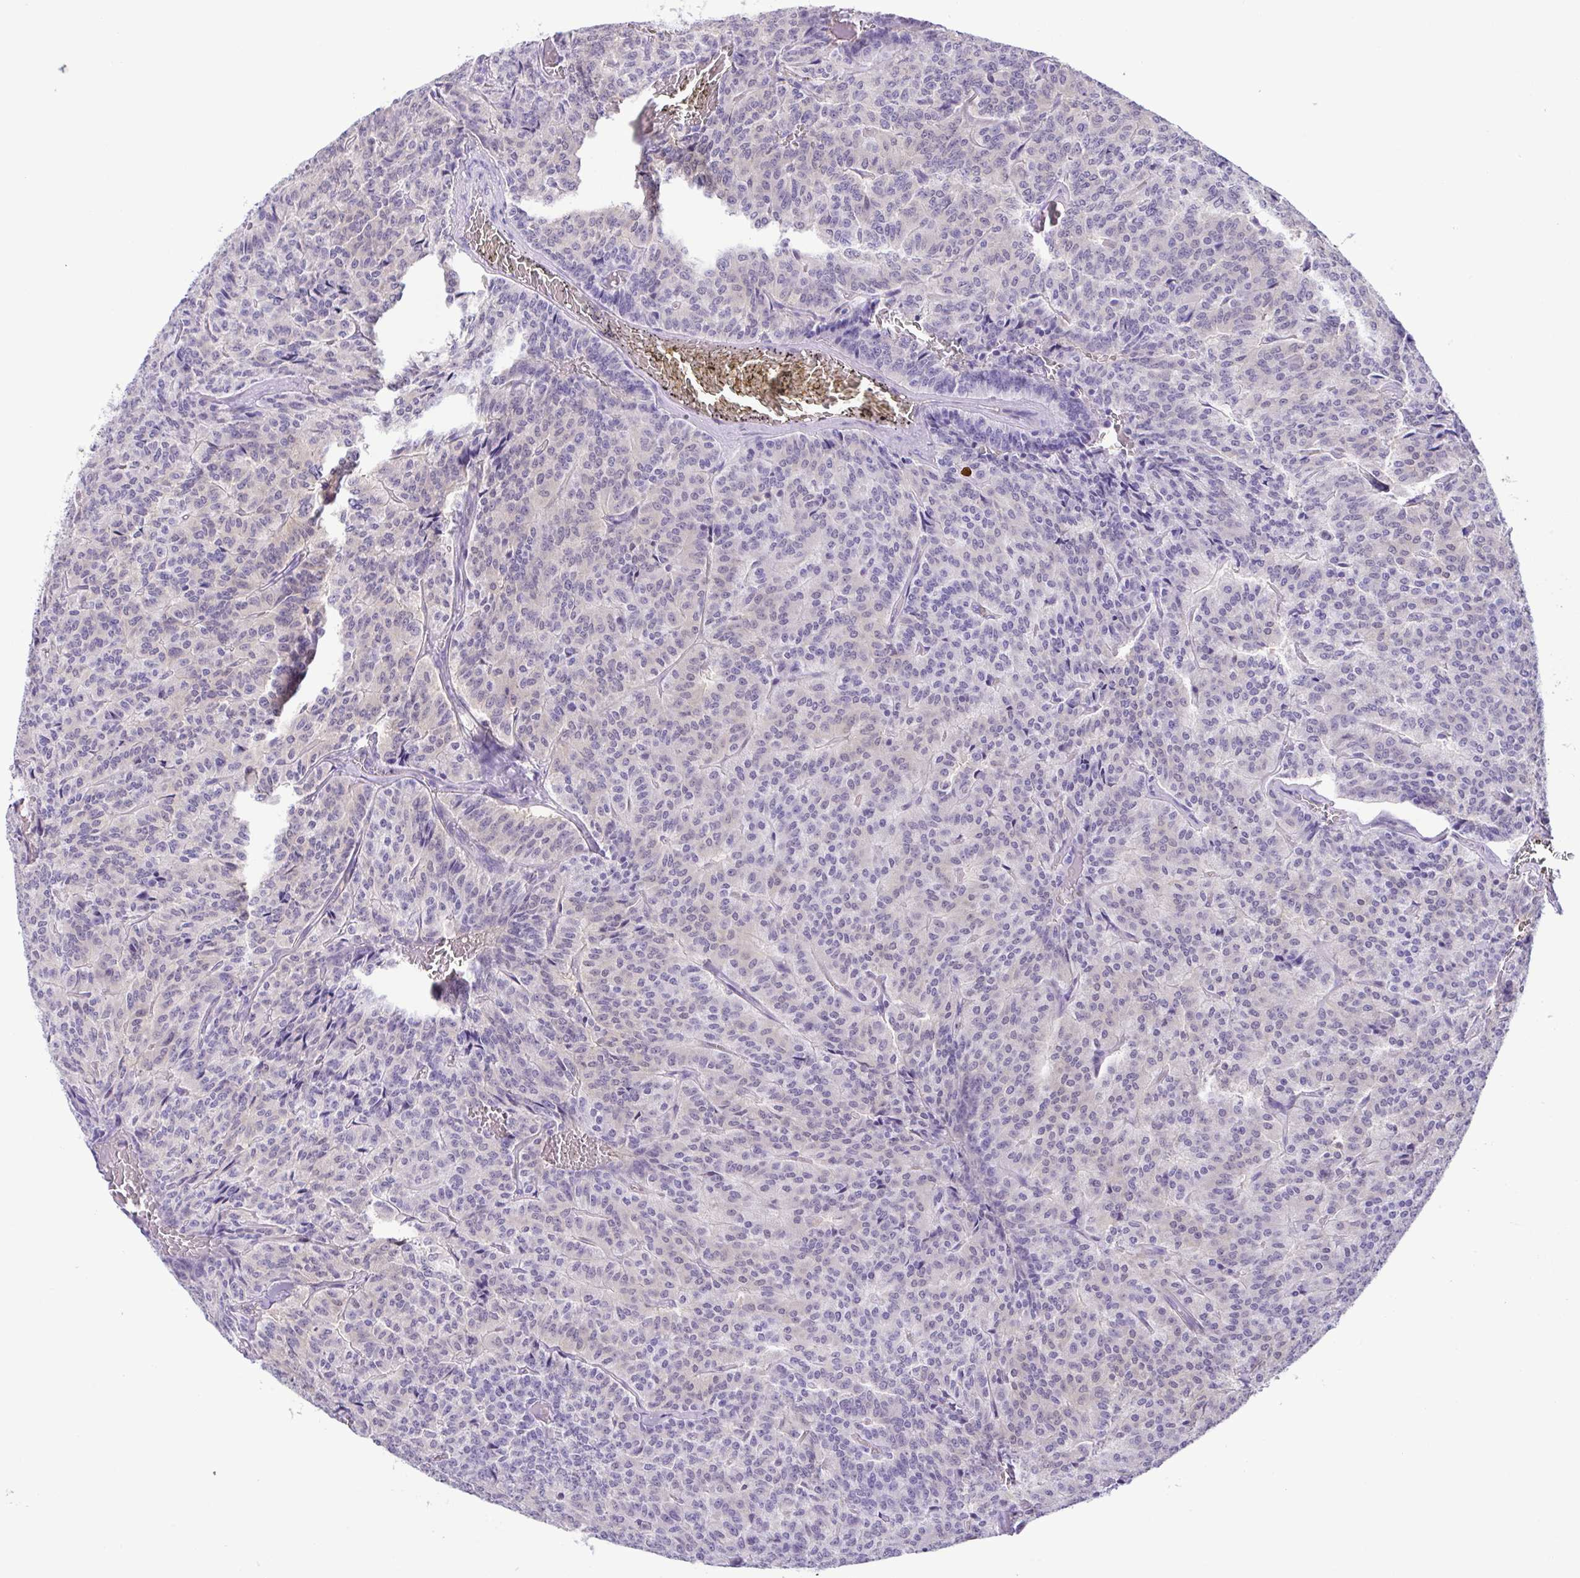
{"staining": {"intensity": "negative", "quantity": "none", "location": "none"}, "tissue": "carcinoid", "cell_type": "Tumor cells", "image_type": "cancer", "snomed": [{"axis": "morphology", "description": "Carcinoid, malignant, NOS"}, {"axis": "topography", "description": "Lung"}], "caption": "High power microscopy photomicrograph of an immunohistochemistry (IHC) photomicrograph of malignant carcinoid, revealing no significant positivity in tumor cells.", "gene": "LDHC", "patient": {"sex": "male", "age": 70}}